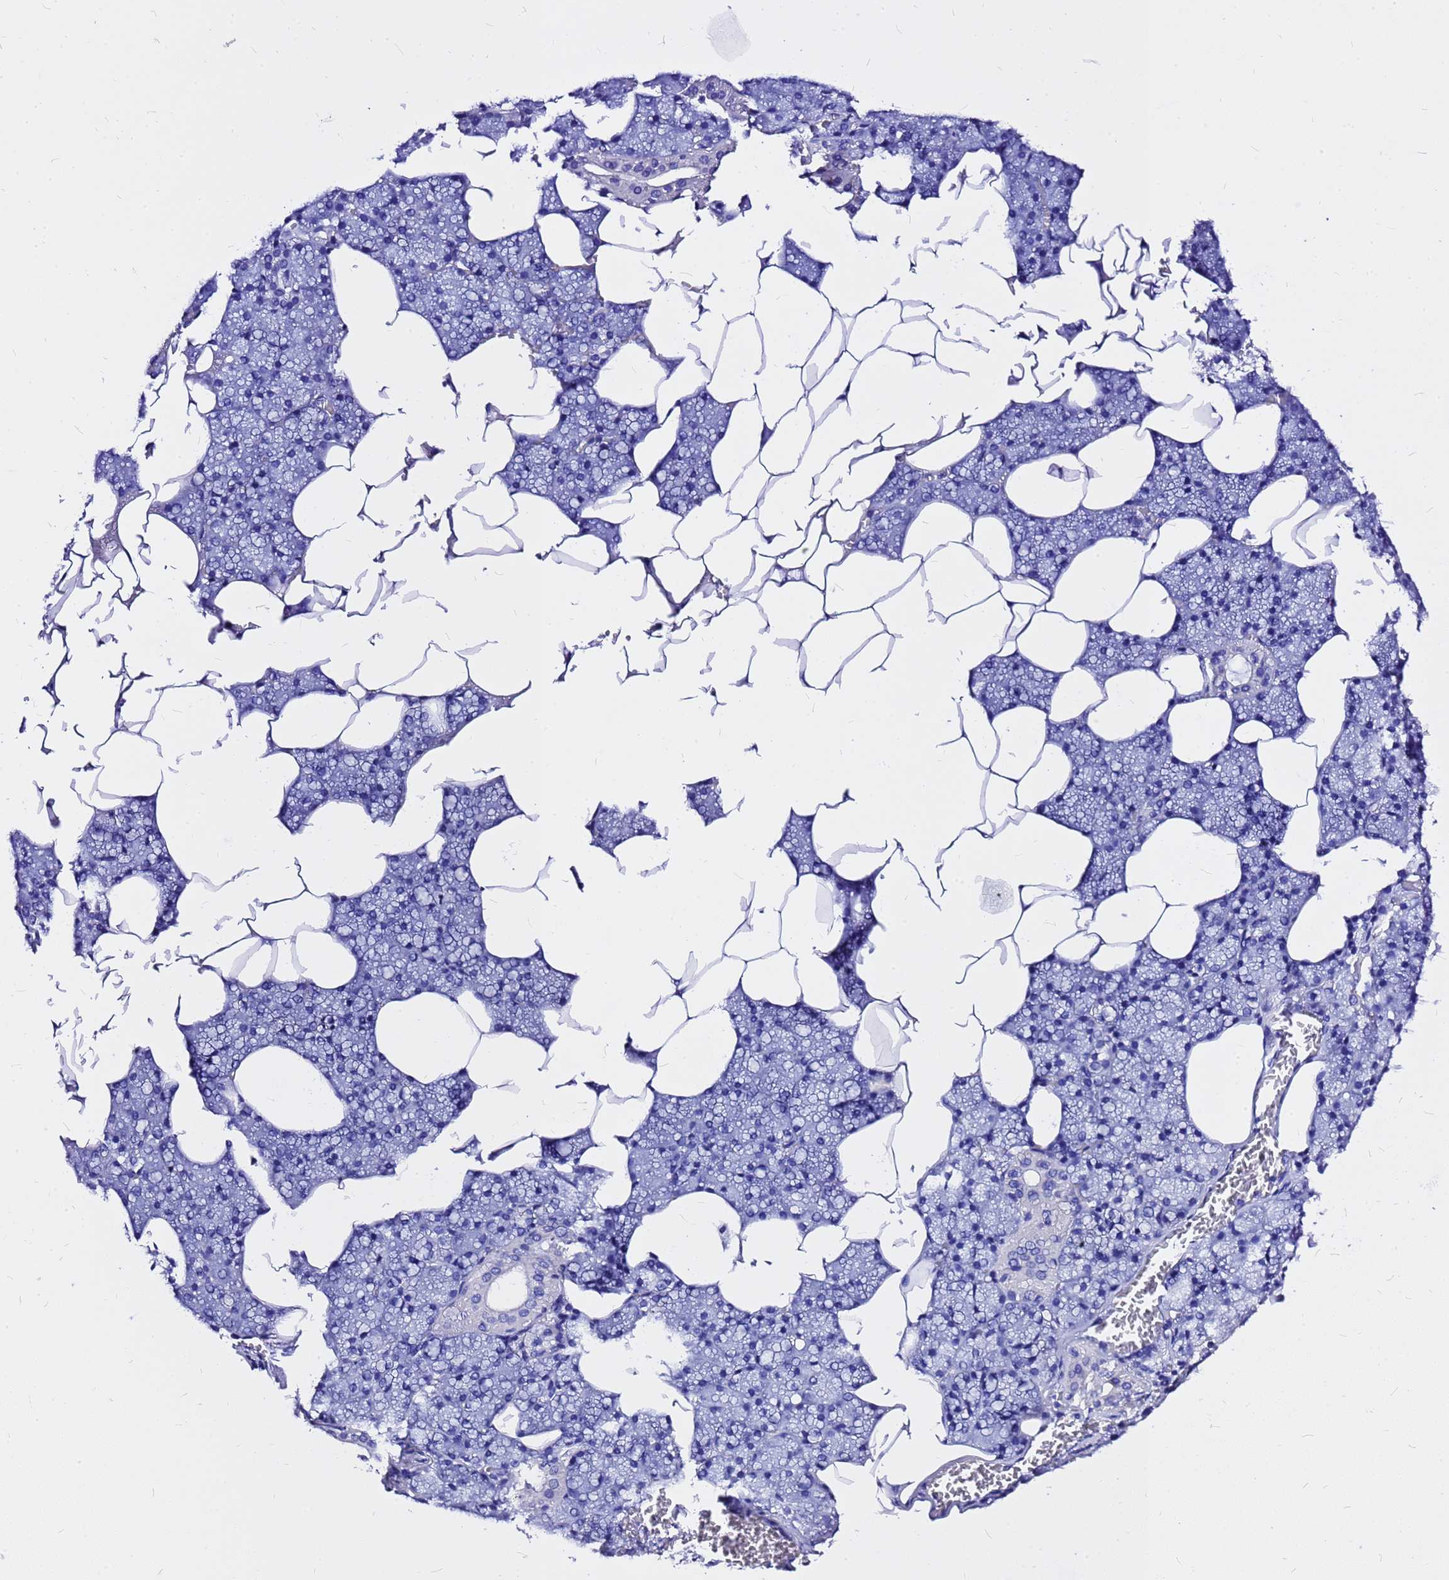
{"staining": {"intensity": "negative", "quantity": "none", "location": "none"}, "tissue": "salivary gland", "cell_type": "Glandular cells", "image_type": "normal", "snomed": [{"axis": "morphology", "description": "Normal tissue, NOS"}, {"axis": "topography", "description": "Salivary gland"}], "caption": "Protein analysis of unremarkable salivary gland shows no significant staining in glandular cells.", "gene": "HERC4", "patient": {"sex": "male", "age": 62}}